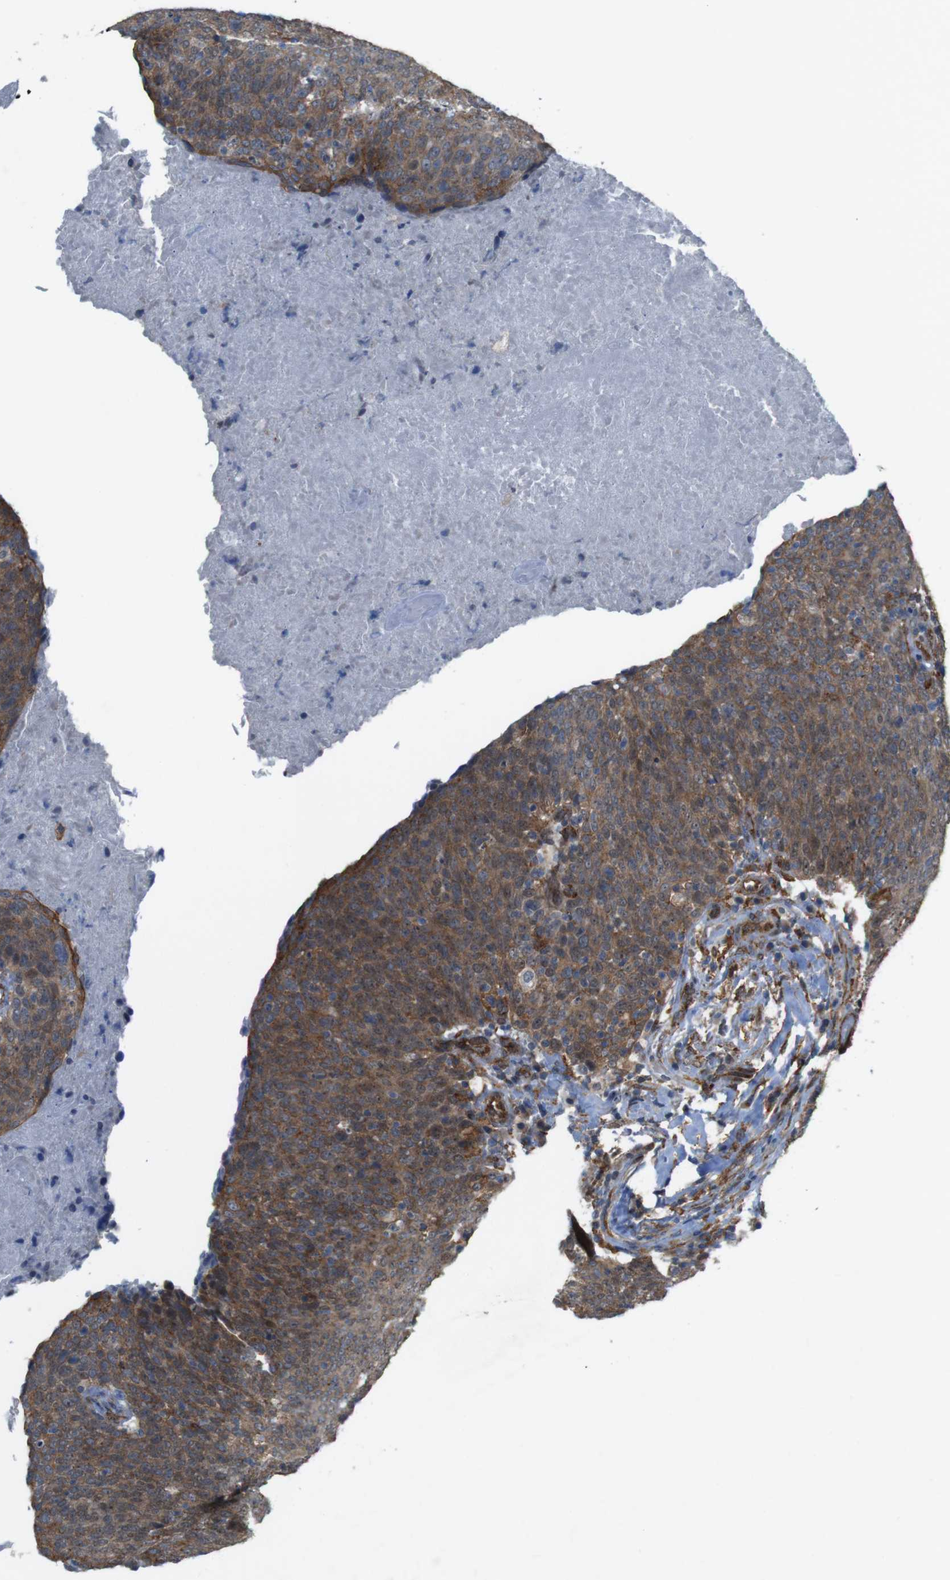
{"staining": {"intensity": "strong", "quantity": ">75%", "location": "cytoplasmic/membranous"}, "tissue": "head and neck cancer", "cell_type": "Tumor cells", "image_type": "cancer", "snomed": [{"axis": "morphology", "description": "Squamous cell carcinoma, NOS"}, {"axis": "morphology", "description": "Squamous cell carcinoma, metastatic, NOS"}, {"axis": "topography", "description": "Lymph node"}, {"axis": "topography", "description": "Head-Neck"}], "caption": "The immunohistochemical stain labels strong cytoplasmic/membranous positivity in tumor cells of head and neck squamous cell carcinoma tissue.", "gene": "PTGER4", "patient": {"sex": "male", "age": 62}}